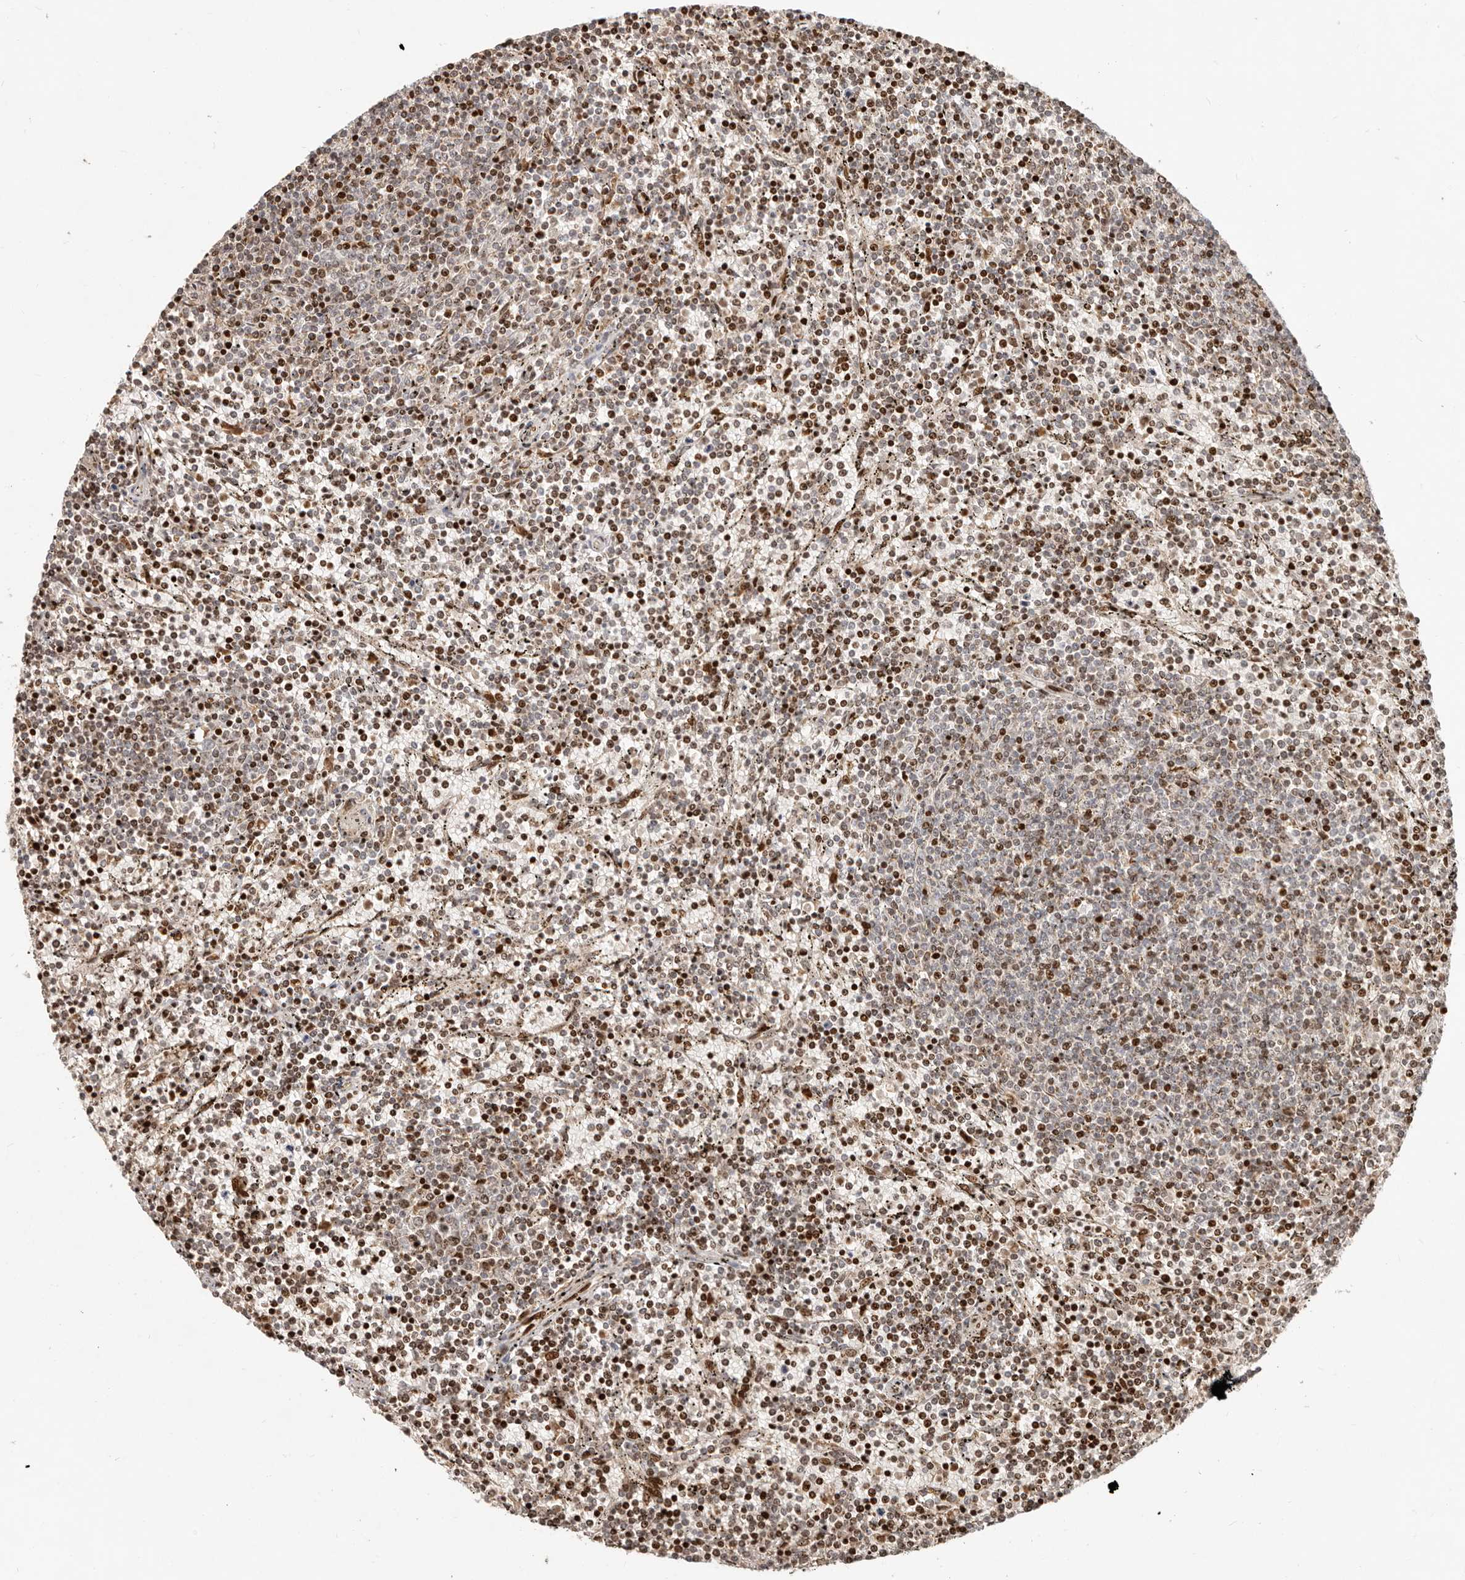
{"staining": {"intensity": "moderate", "quantity": "25%-75%", "location": "nuclear"}, "tissue": "lymphoma", "cell_type": "Tumor cells", "image_type": "cancer", "snomed": [{"axis": "morphology", "description": "Malignant lymphoma, non-Hodgkin's type, Low grade"}, {"axis": "topography", "description": "Spleen"}], "caption": "A brown stain labels moderate nuclear staining of a protein in malignant lymphoma, non-Hodgkin's type (low-grade) tumor cells. (Brightfield microscopy of DAB IHC at high magnification).", "gene": "TRIM4", "patient": {"sex": "female", "age": 50}}